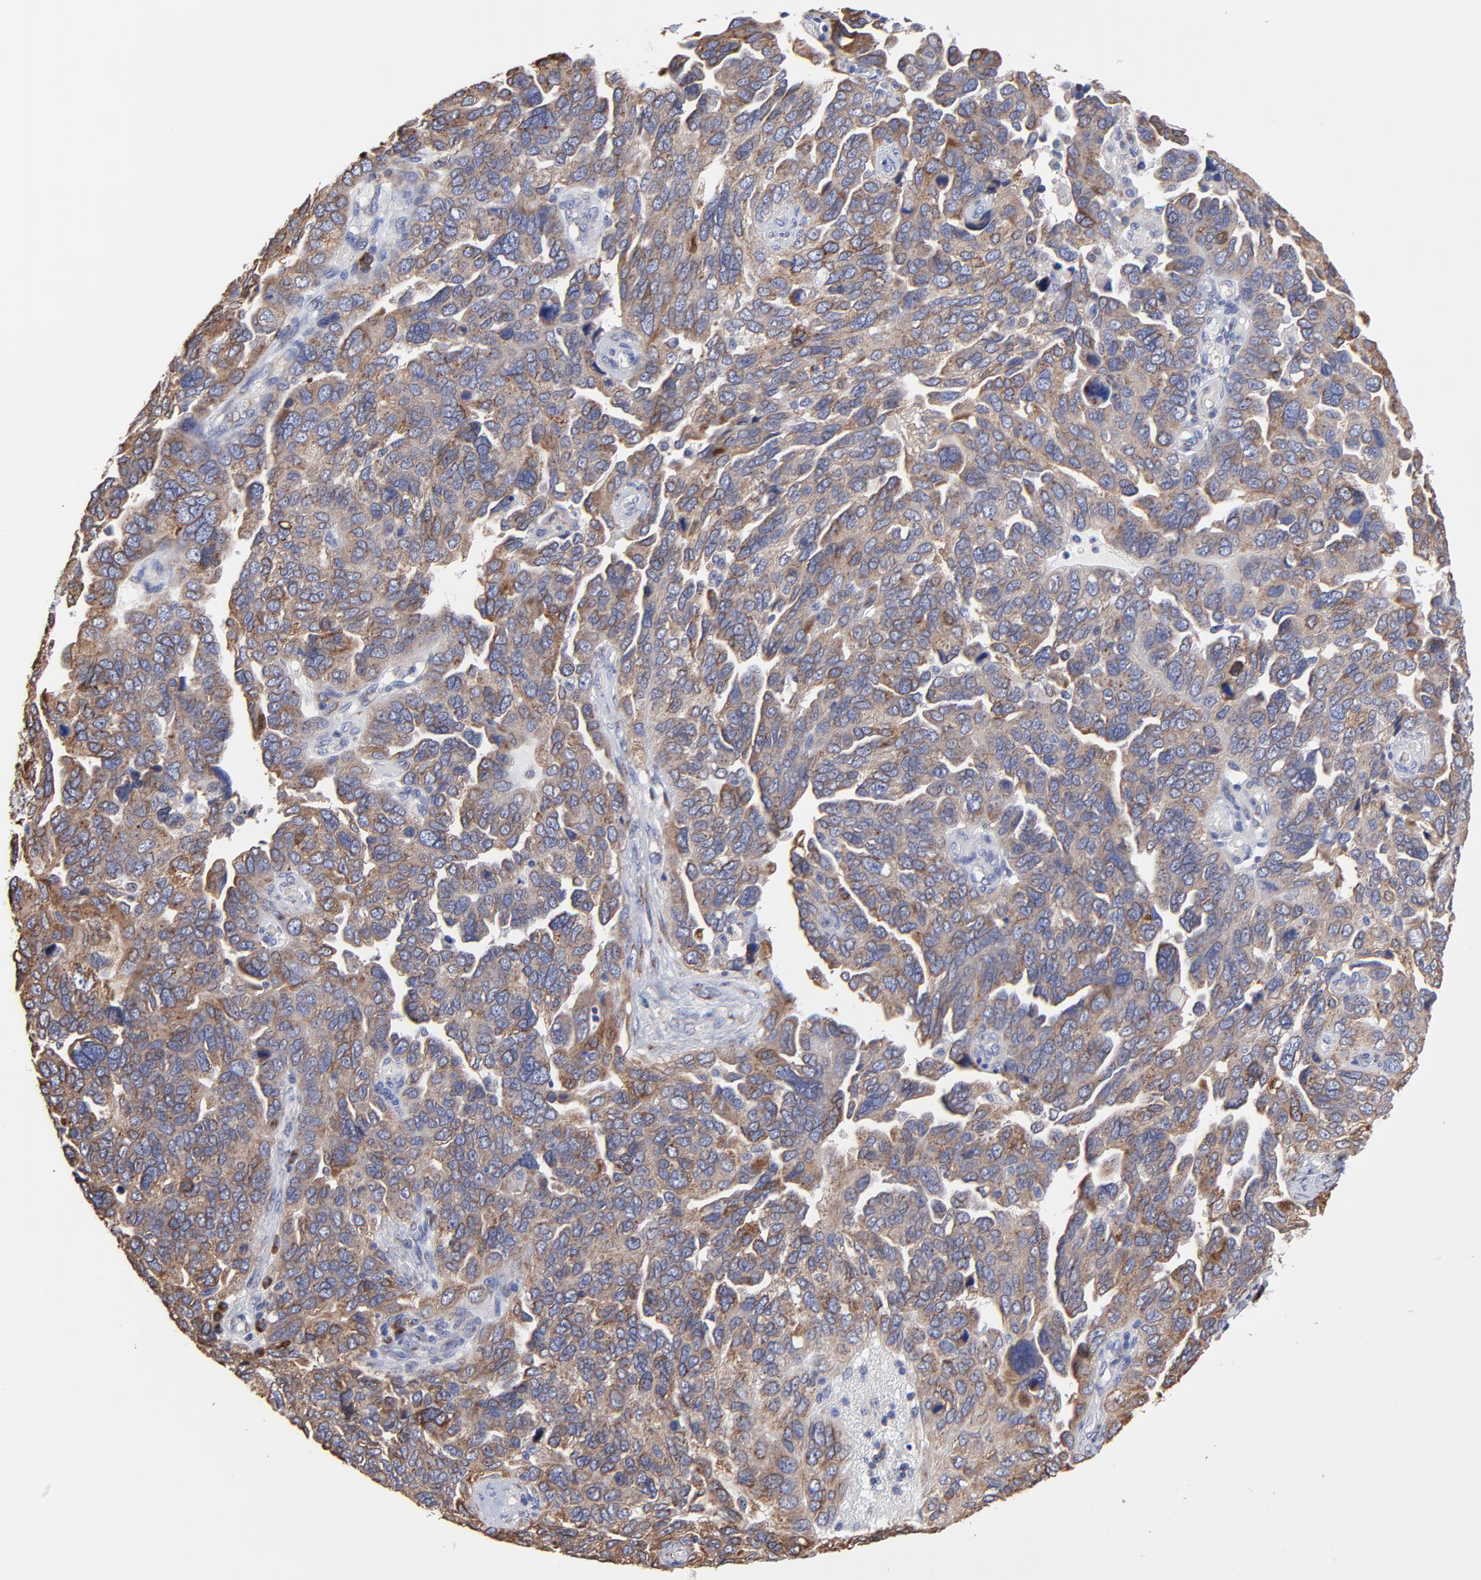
{"staining": {"intensity": "moderate", "quantity": ">75%", "location": "cytoplasmic/membranous"}, "tissue": "ovarian cancer", "cell_type": "Tumor cells", "image_type": "cancer", "snomed": [{"axis": "morphology", "description": "Cystadenocarcinoma, serous, NOS"}, {"axis": "topography", "description": "Ovary"}], "caption": "An immunohistochemistry (IHC) image of neoplastic tissue is shown. Protein staining in brown labels moderate cytoplasmic/membranous positivity in ovarian cancer within tumor cells. (DAB IHC, brown staining for protein, blue staining for nuclei).", "gene": "LMAN1", "patient": {"sex": "female", "age": 64}}